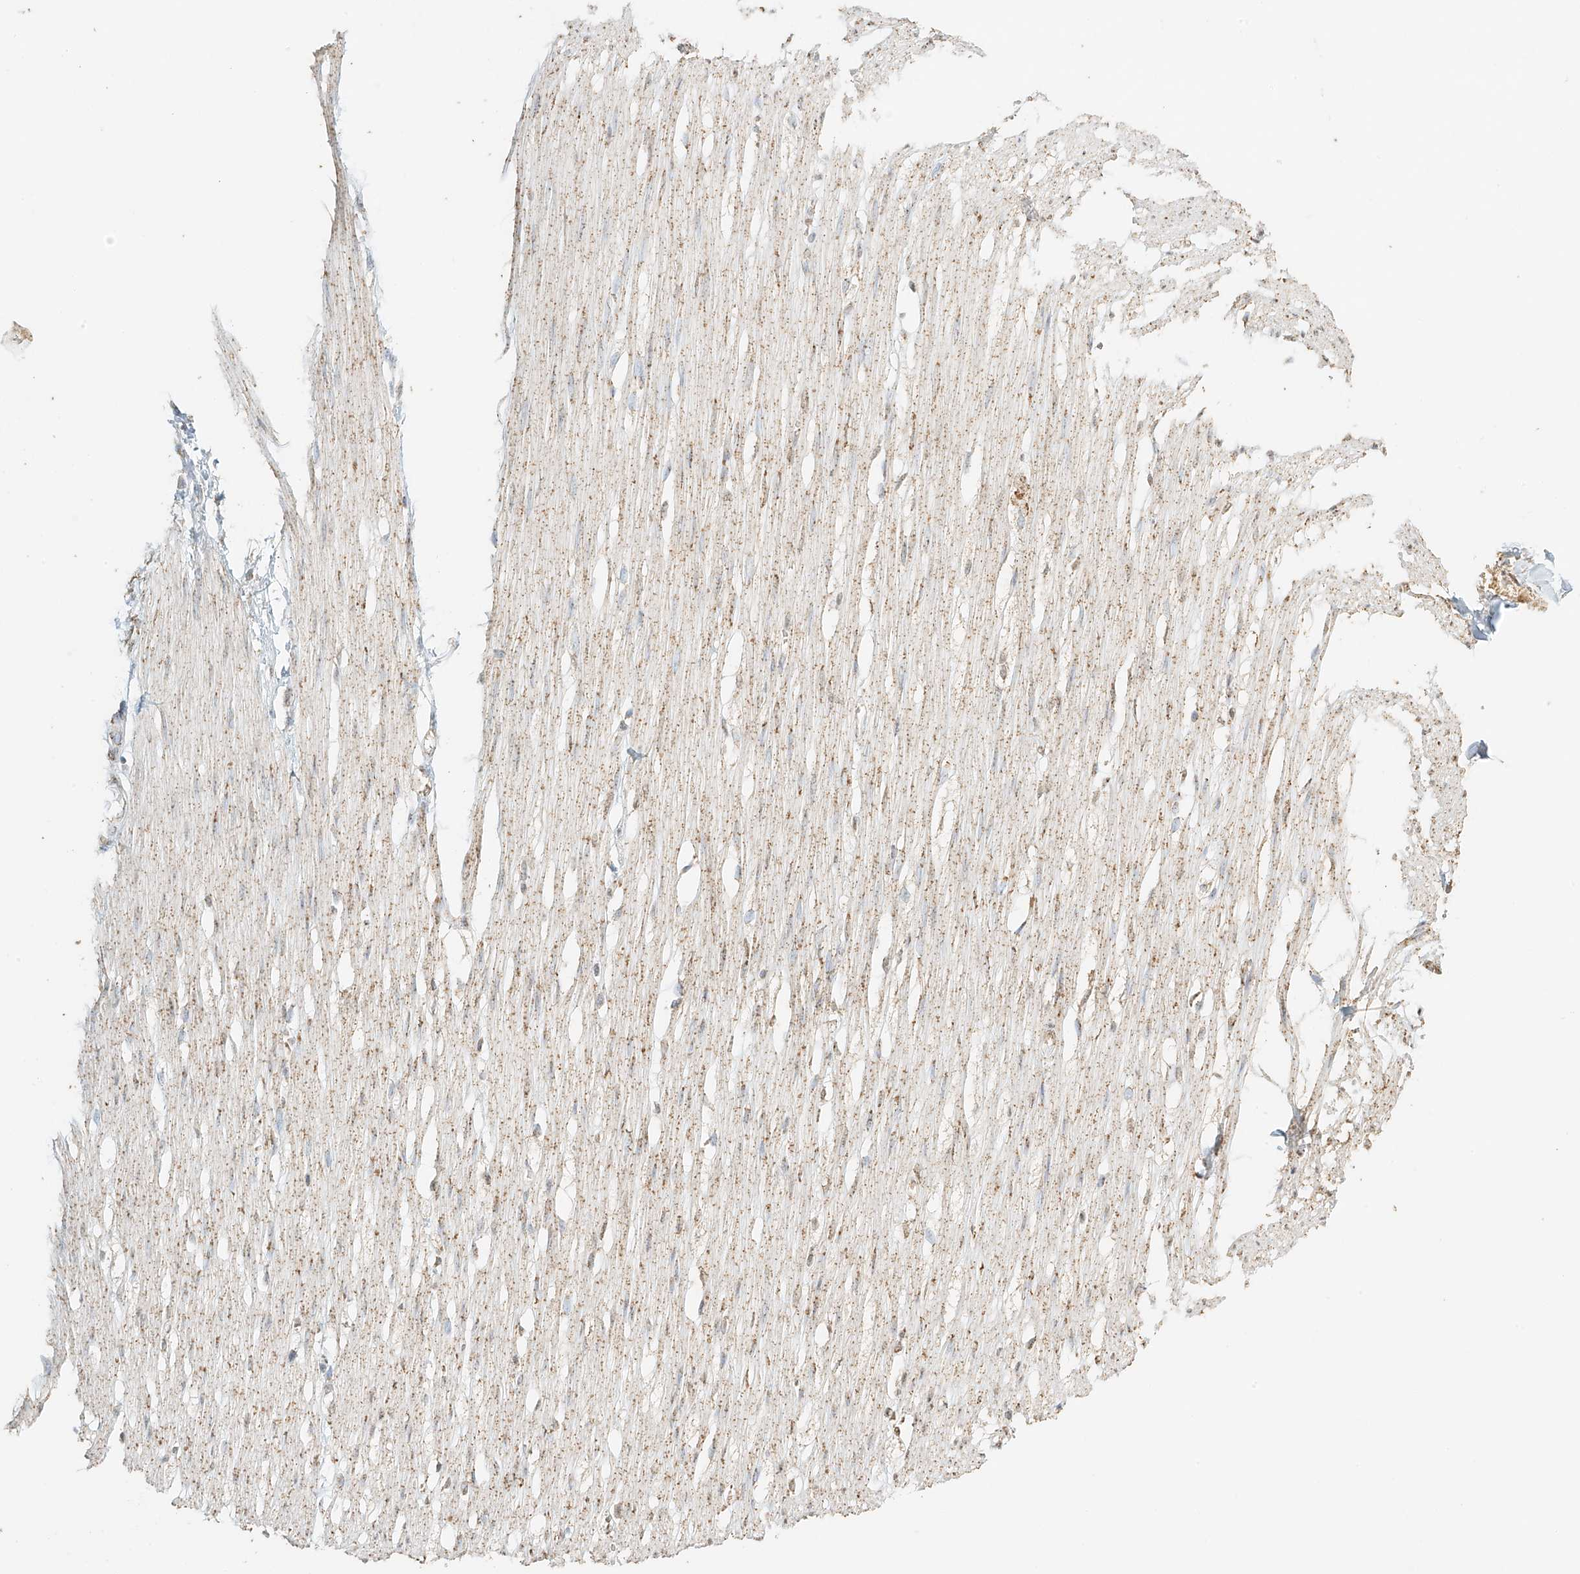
{"staining": {"intensity": "weak", "quantity": "25%-75%", "location": "cytoplasmic/membranous"}, "tissue": "smooth muscle", "cell_type": "Smooth muscle cells", "image_type": "normal", "snomed": [{"axis": "morphology", "description": "Normal tissue, NOS"}, {"axis": "morphology", "description": "Adenocarcinoma, NOS"}, {"axis": "topography", "description": "Colon"}, {"axis": "topography", "description": "Peripheral nerve tissue"}], "caption": "Immunohistochemical staining of benign human smooth muscle exhibits weak cytoplasmic/membranous protein expression in approximately 25%-75% of smooth muscle cells.", "gene": "MIPEP", "patient": {"sex": "male", "age": 14}}